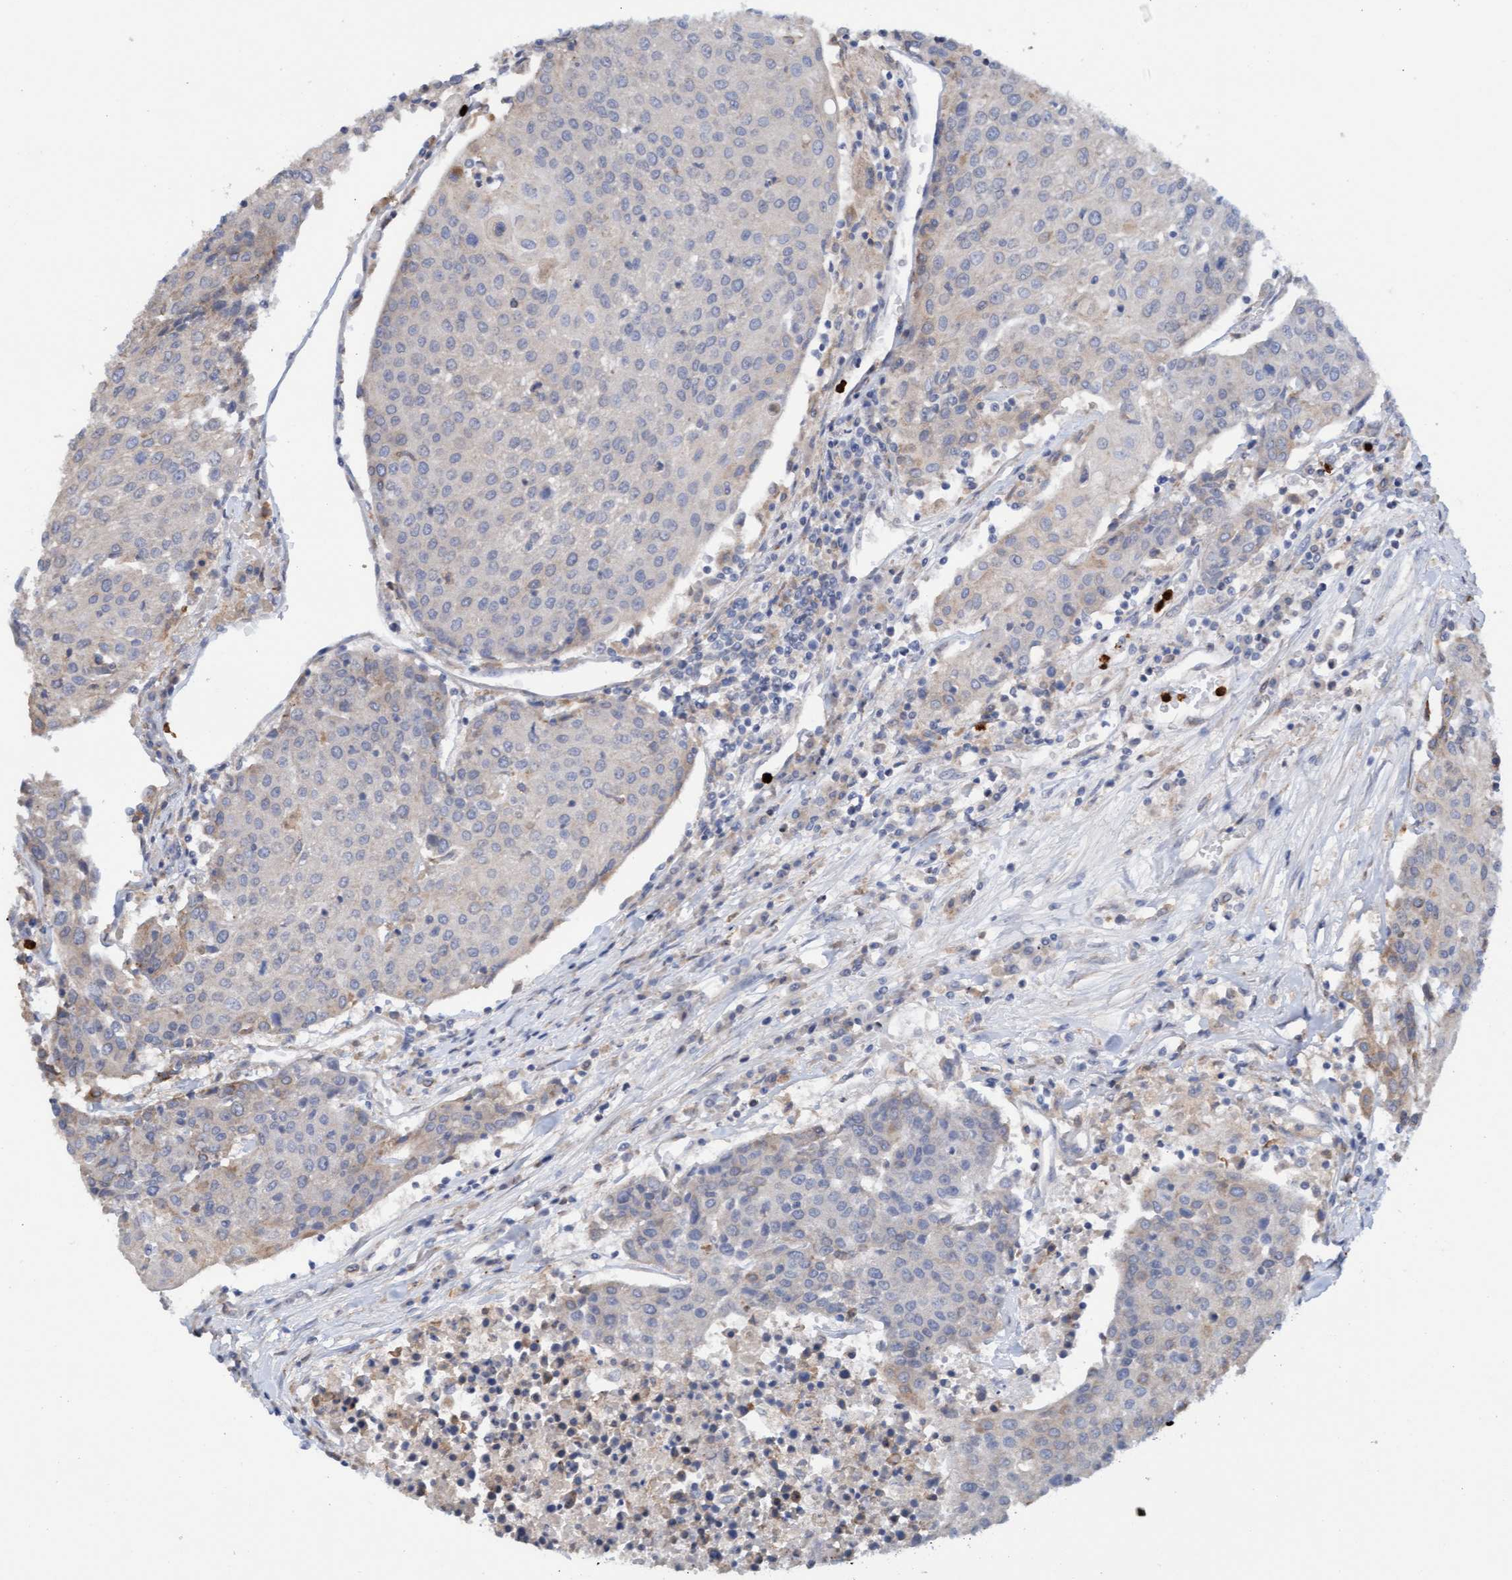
{"staining": {"intensity": "negative", "quantity": "none", "location": "none"}, "tissue": "urothelial cancer", "cell_type": "Tumor cells", "image_type": "cancer", "snomed": [{"axis": "morphology", "description": "Urothelial carcinoma, High grade"}, {"axis": "topography", "description": "Urinary bladder"}], "caption": "High-grade urothelial carcinoma was stained to show a protein in brown. There is no significant staining in tumor cells. (Stains: DAB immunohistochemistry (IHC) with hematoxylin counter stain, Microscopy: brightfield microscopy at high magnification).", "gene": "MMP8", "patient": {"sex": "female", "age": 85}}